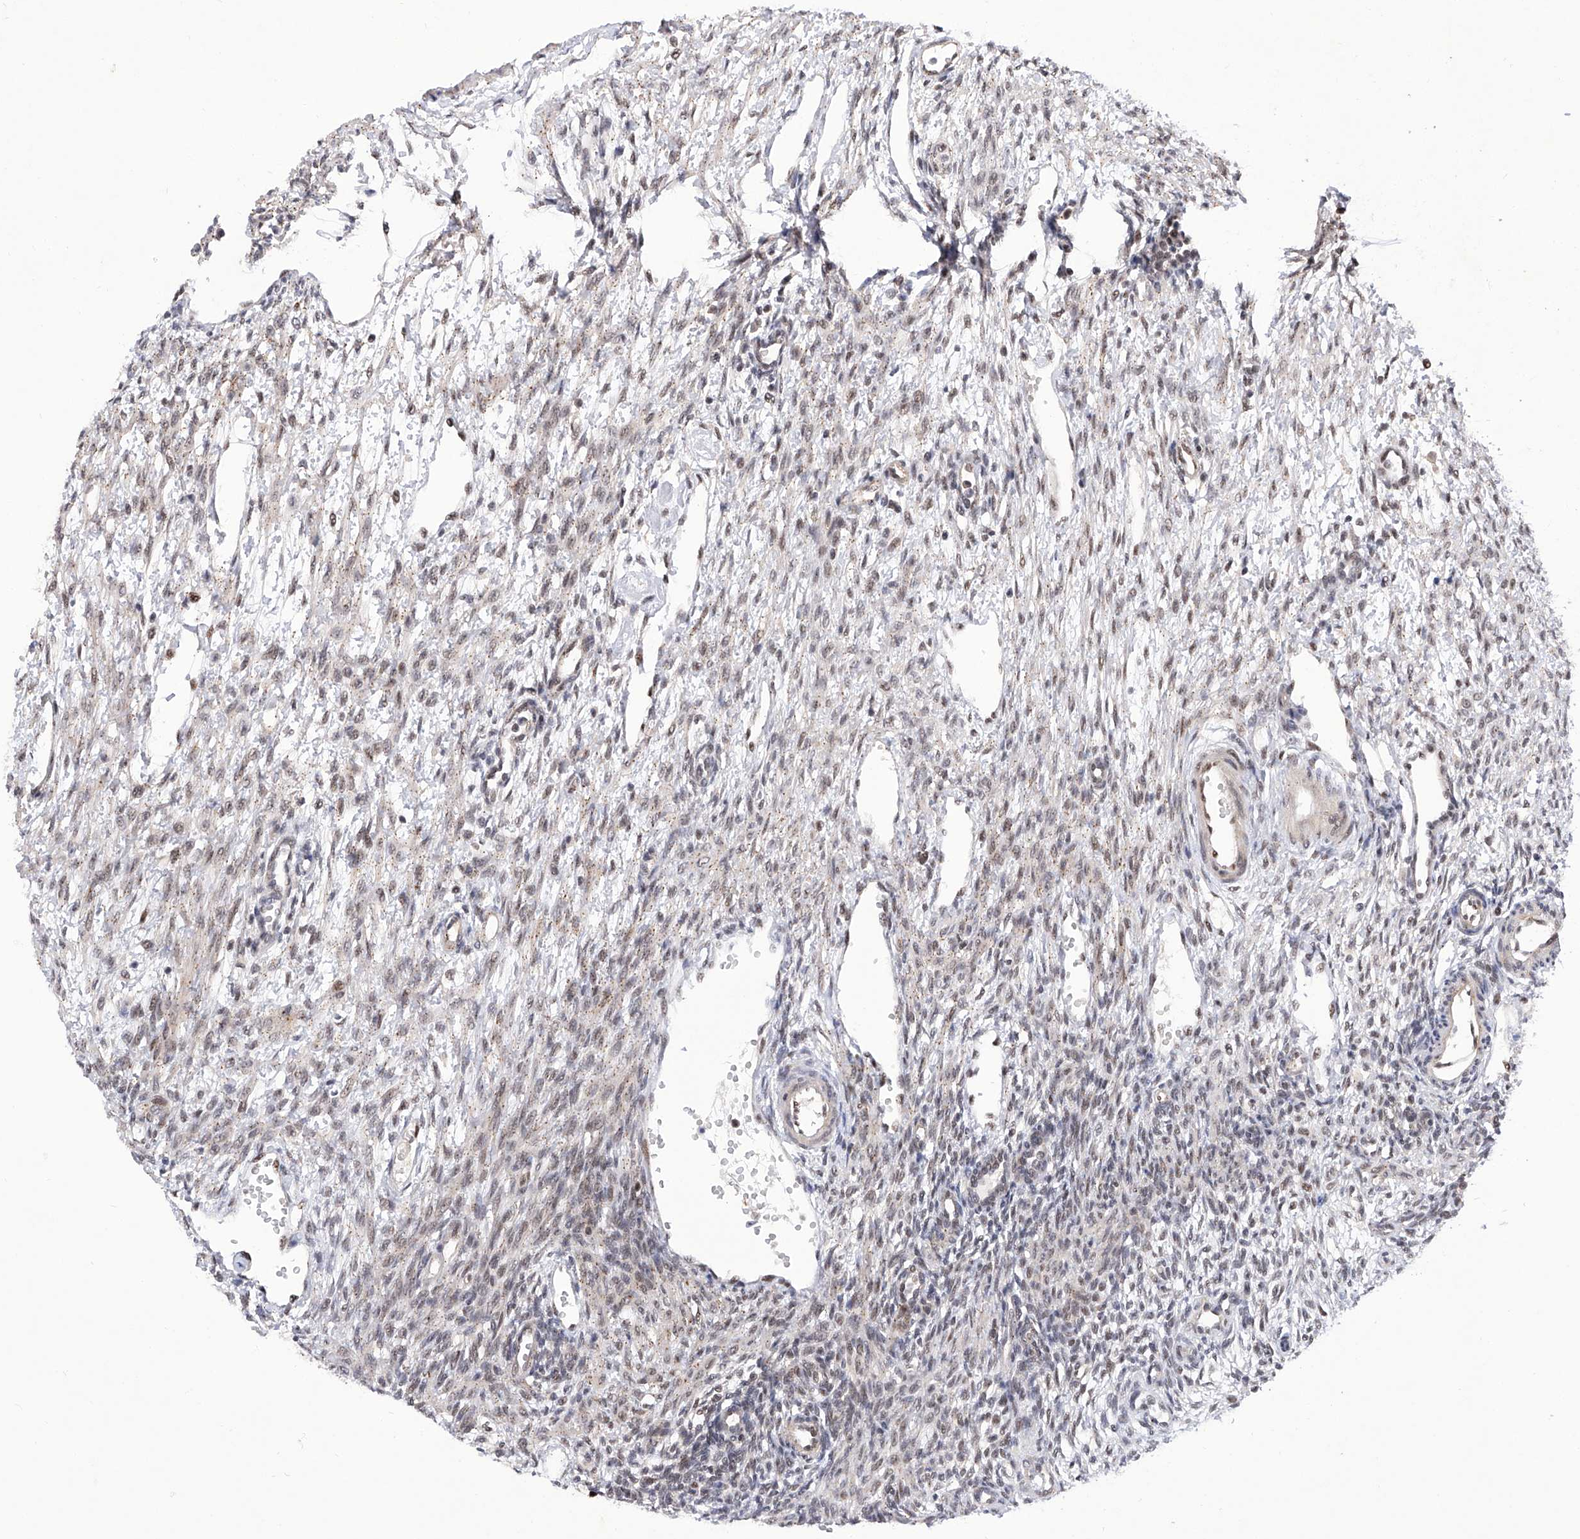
{"staining": {"intensity": "weak", "quantity": "<25%", "location": "nuclear"}, "tissue": "ovary", "cell_type": "Ovarian stroma cells", "image_type": "normal", "snomed": [{"axis": "morphology", "description": "Normal tissue, NOS"}, {"axis": "morphology", "description": "Cyst, NOS"}, {"axis": "topography", "description": "Ovary"}], "caption": "This histopathology image is of benign ovary stained with immunohistochemistry (IHC) to label a protein in brown with the nuclei are counter-stained blue. There is no expression in ovarian stroma cells.", "gene": "RAD54L", "patient": {"sex": "female", "age": 33}}